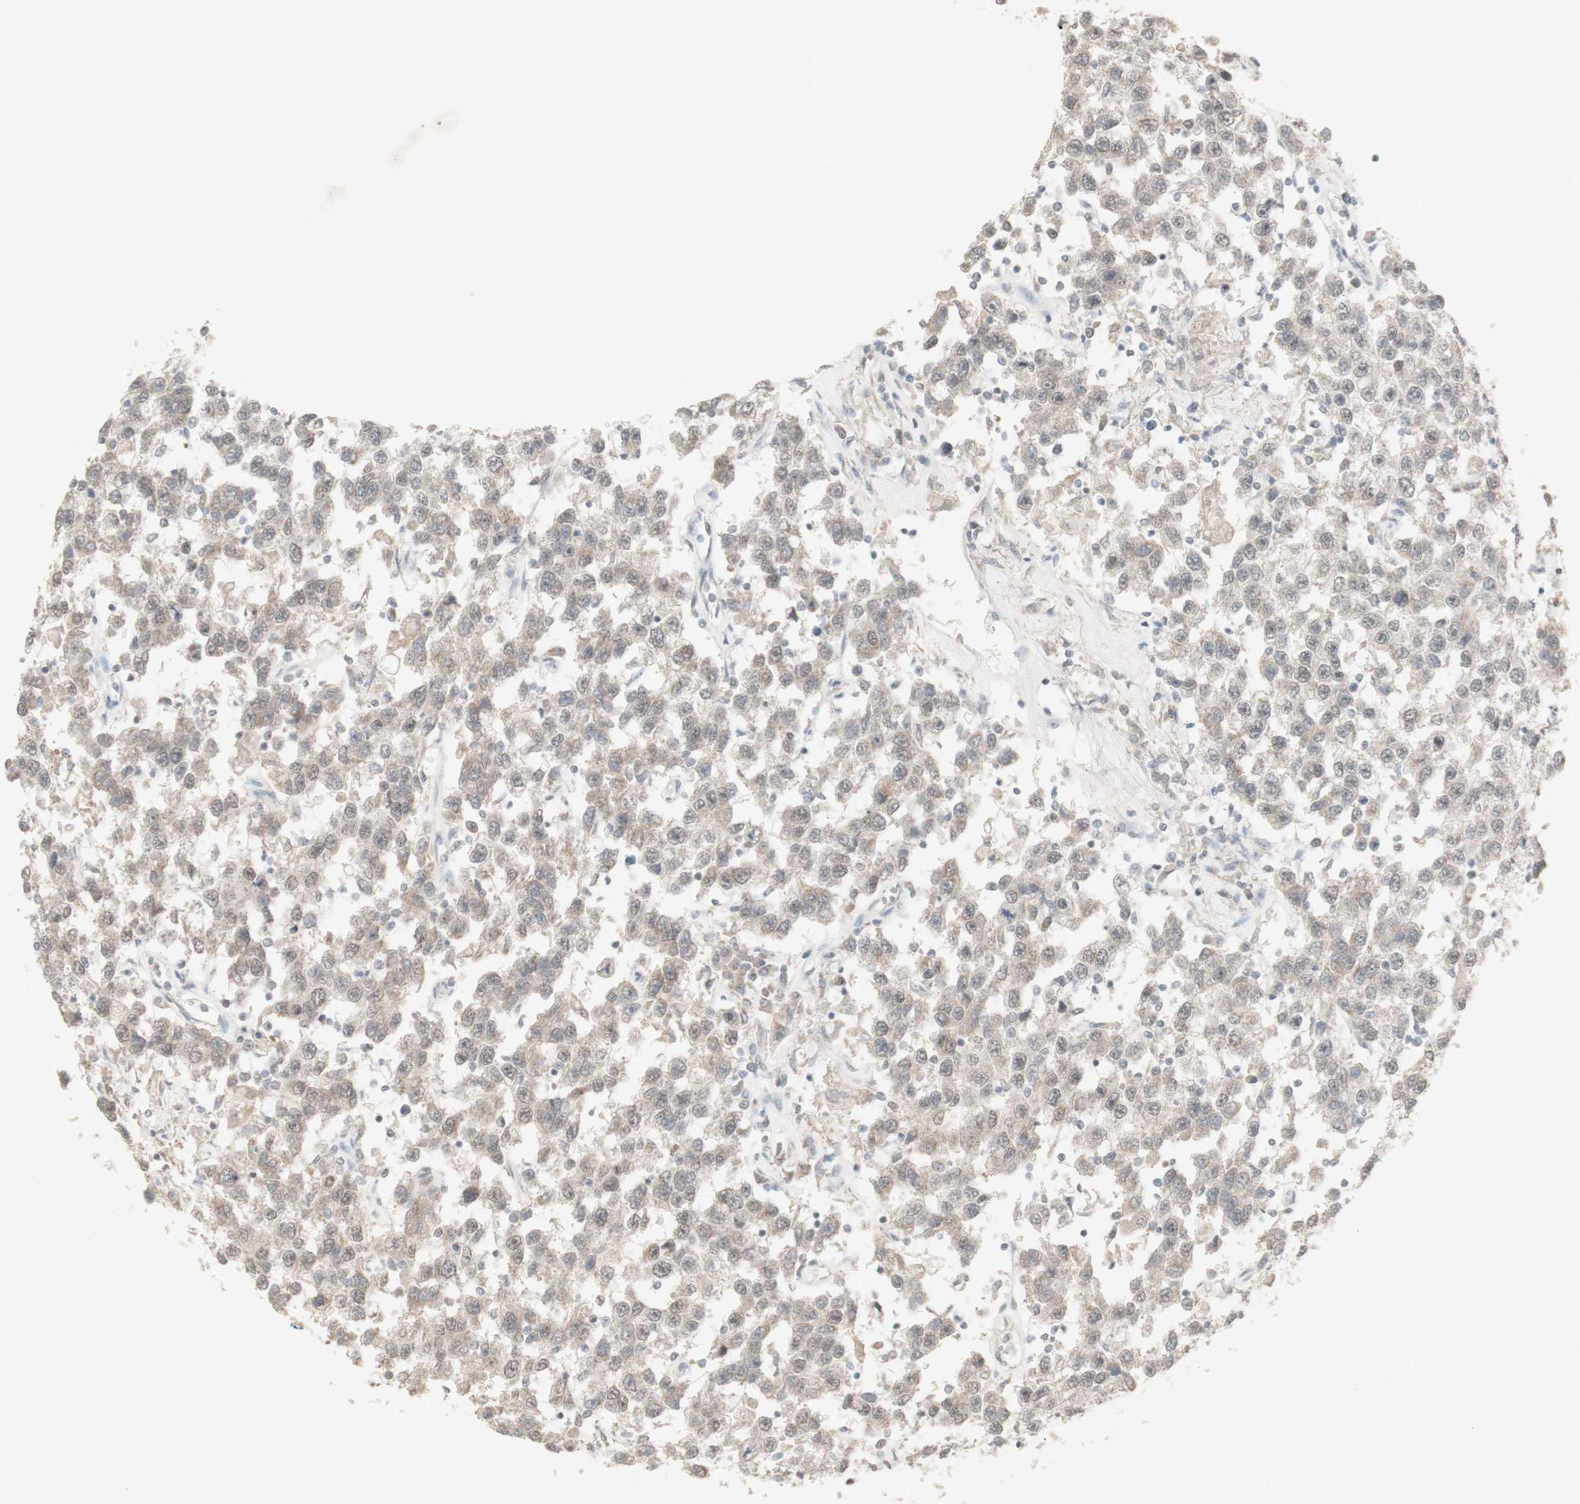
{"staining": {"intensity": "weak", "quantity": ">75%", "location": "cytoplasmic/membranous"}, "tissue": "testis cancer", "cell_type": "Tumor cells", "image_type": "cancer", "snomed": [{"axis": "morphology", "description": "Seminoma, NOS"}, {"axis": "topography", "description": "Testis"}], "caption": "The histopathology image reveals a brown stain indicating the presence of a protein in the cytoplasmic/membranous of tumor cells in testis cancer (seminoma).", "gene": "C1orf116", "patient": {"sex": "male", "age": 41}}